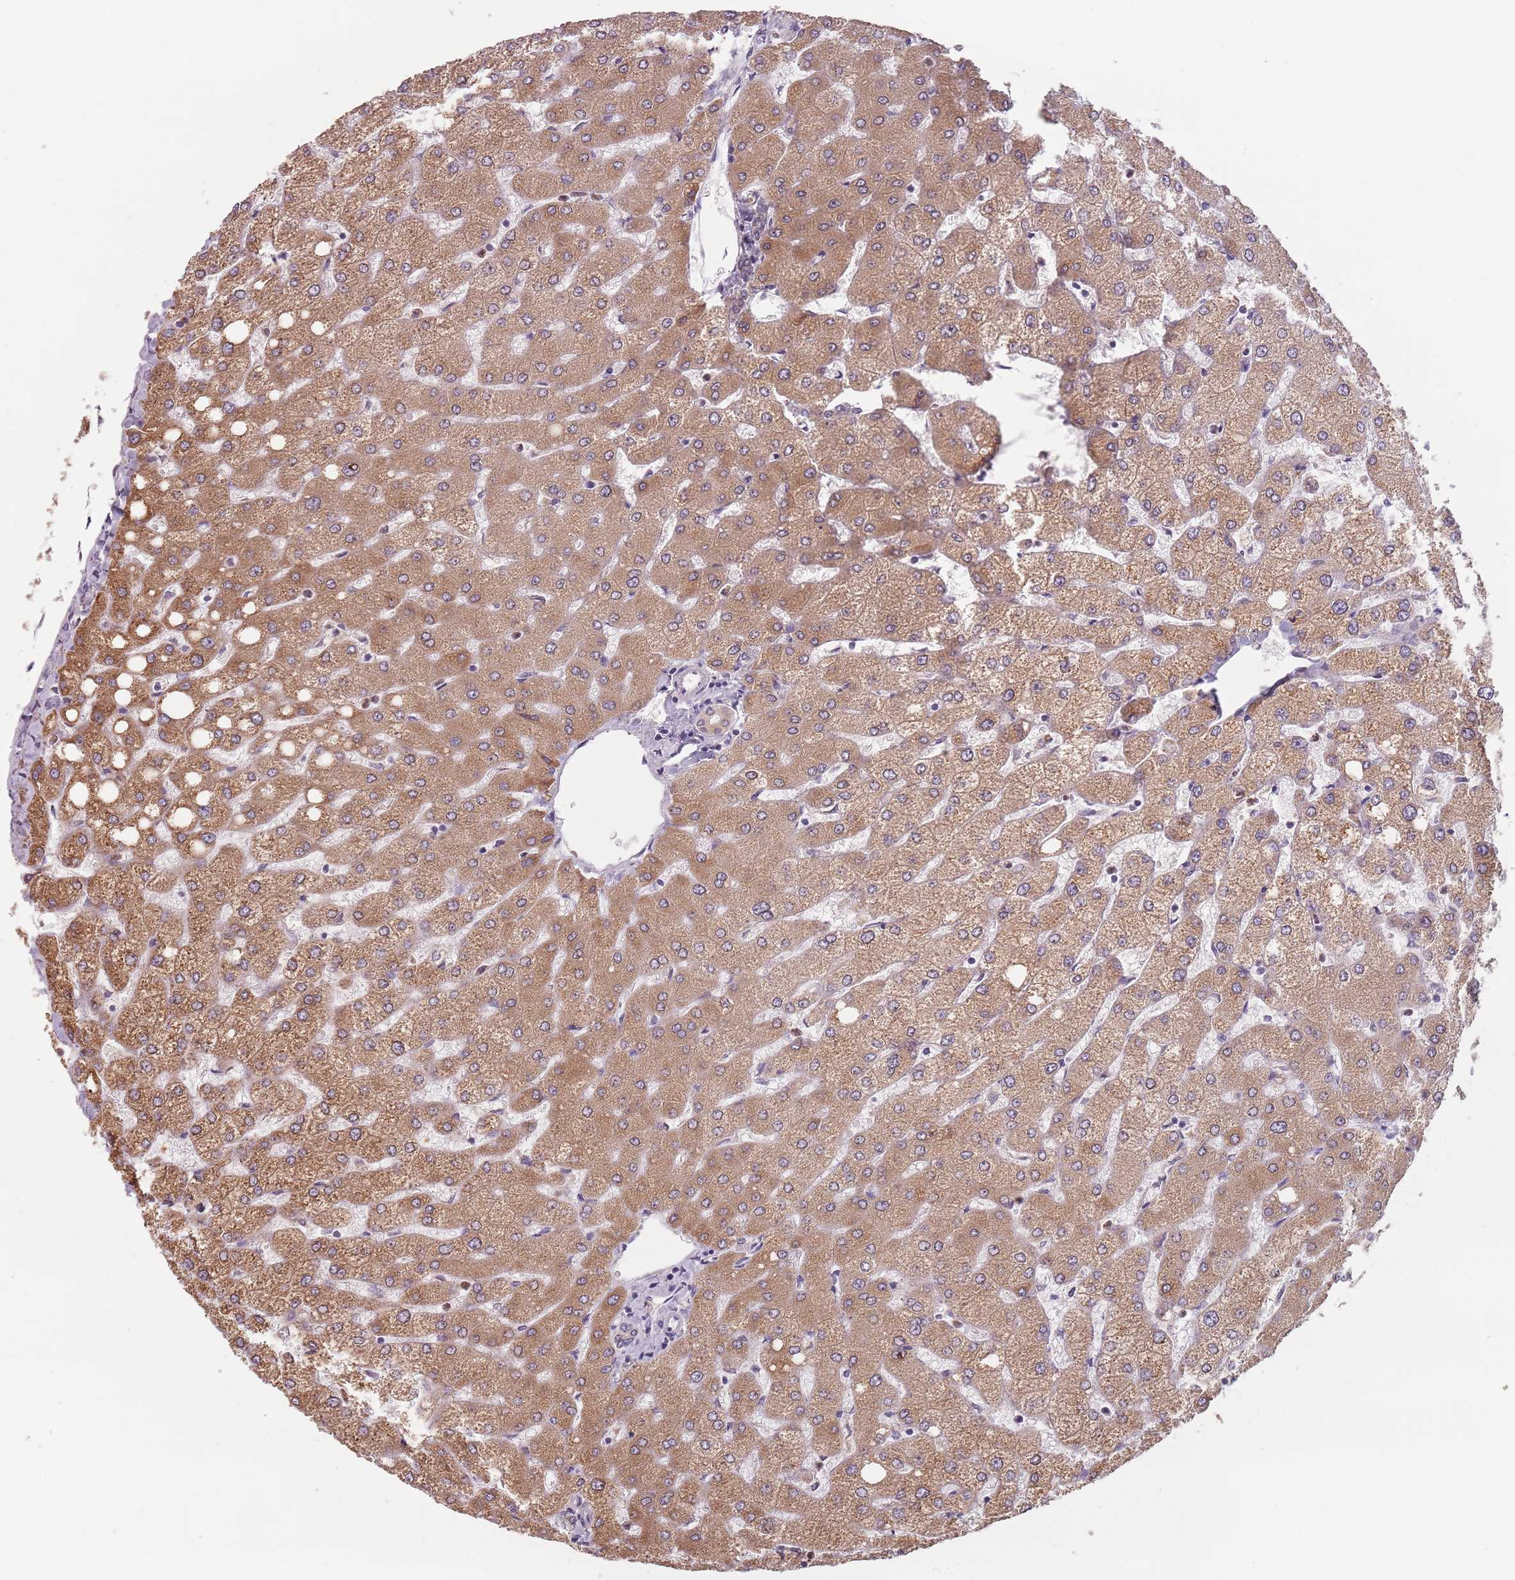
{"staining": {"intensity": "negative", "quantity": "none", "location": "none"}, "tissue": "liver", "cell_type": "Cholangiocytes", "image_type": "normal", "snomed": [{"axis": "morphology", "description": "Normal tissue, NOS"}, {"axis": "topography", "description": "Liver"}], "caption": "Histopathology image shows no protein staining in cholangiocytes of unremarkable liver.", "gene": "RPS9", "patient": {"sex": "female", "age": 54}}